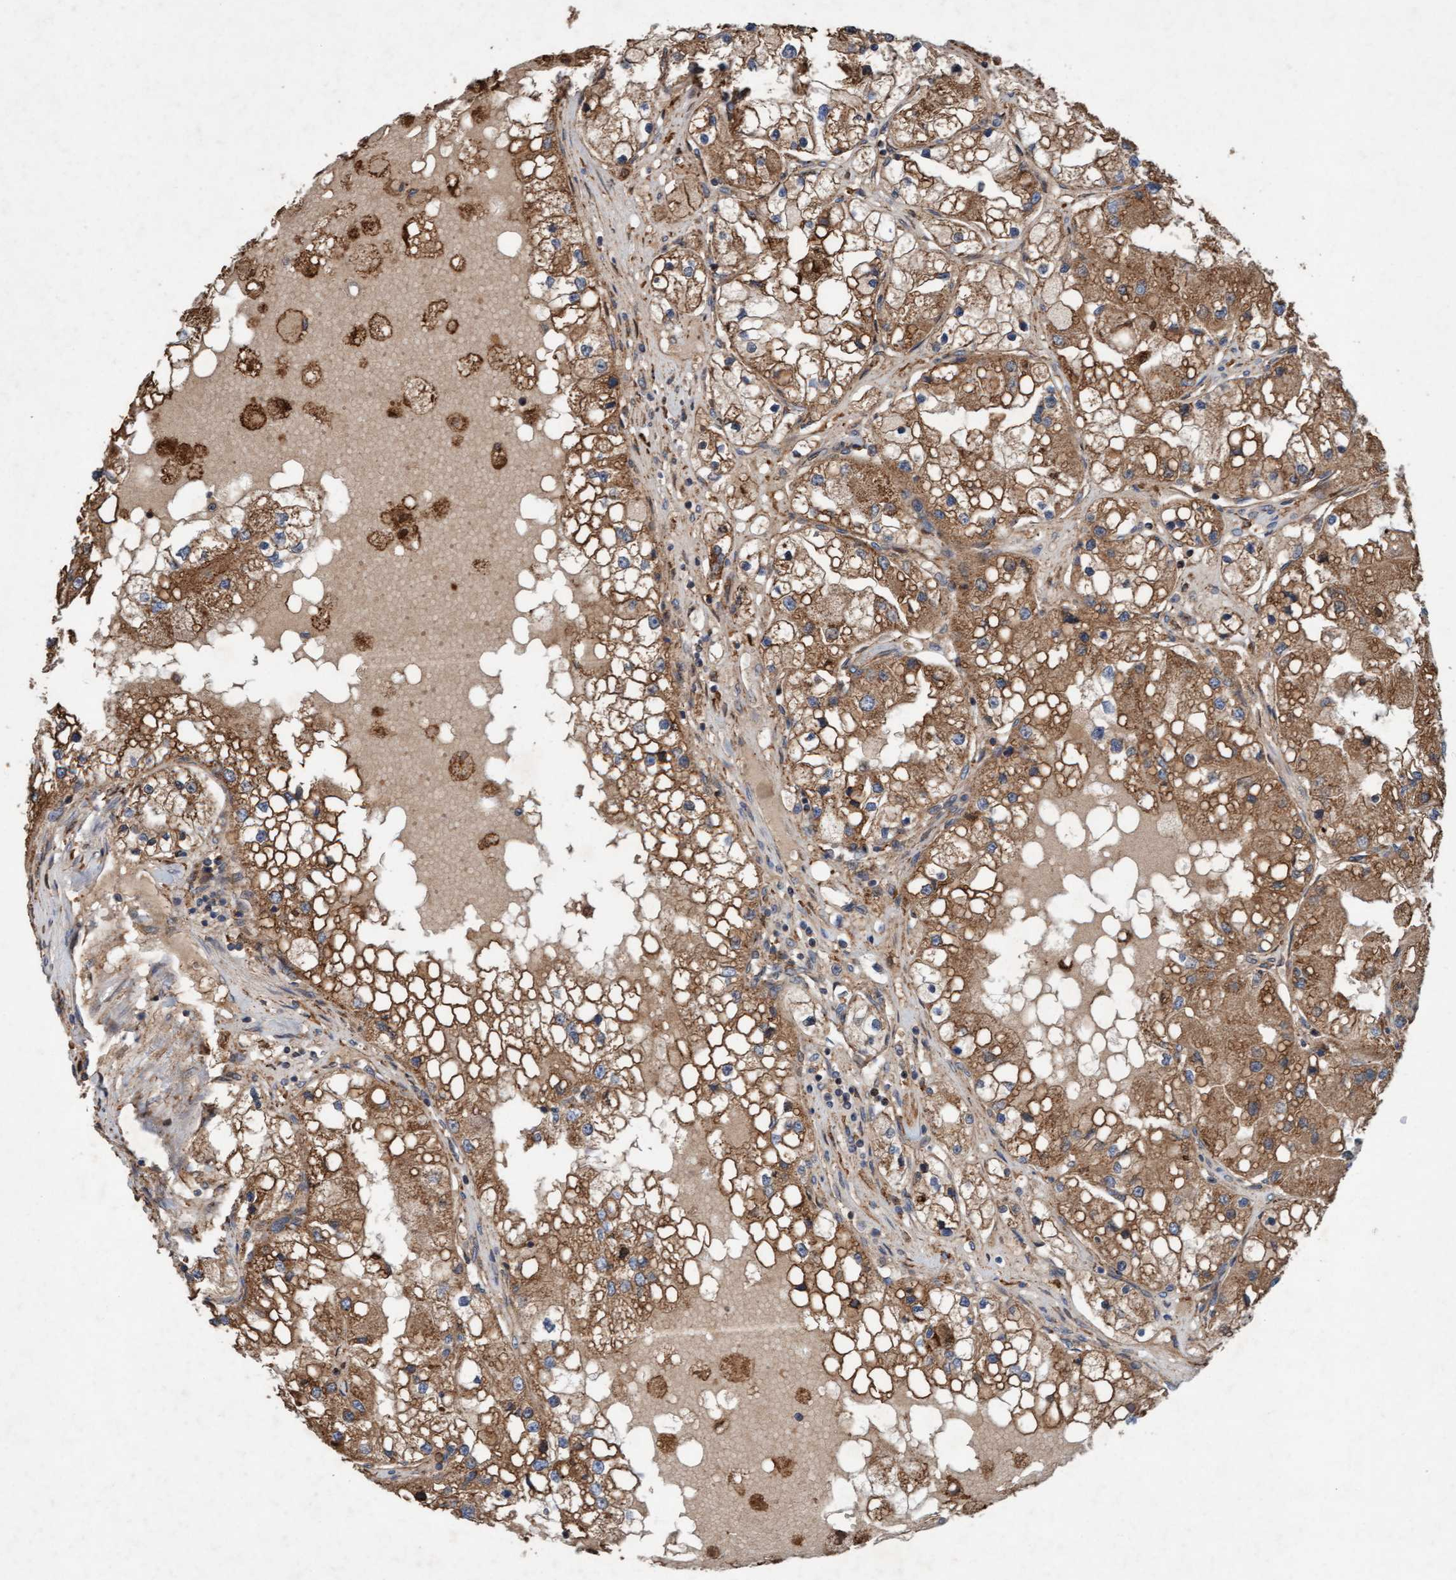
{"staining": {"intensity": "moderate", "quantity": ">75%", "location": "cytoplasmic/membranous"}, "tissue": "renal cancer", "cell_type": "Tumor cells", "image_type": "cancer", "snomed": [{"axis": "morphology", "description": "Adenocarcinoma, NOS"}, {"axis": "topography", "description": "Kidney"}], "caption": "Immunohistochemistry of human renal cancer (adenocarcinoma) exhibits medium levels of moderate cytoplasmic/membranous staining in about >75% of tumor cells.", "gene": "ERAL1", "patient": {"sex": "male", "age": 68}}